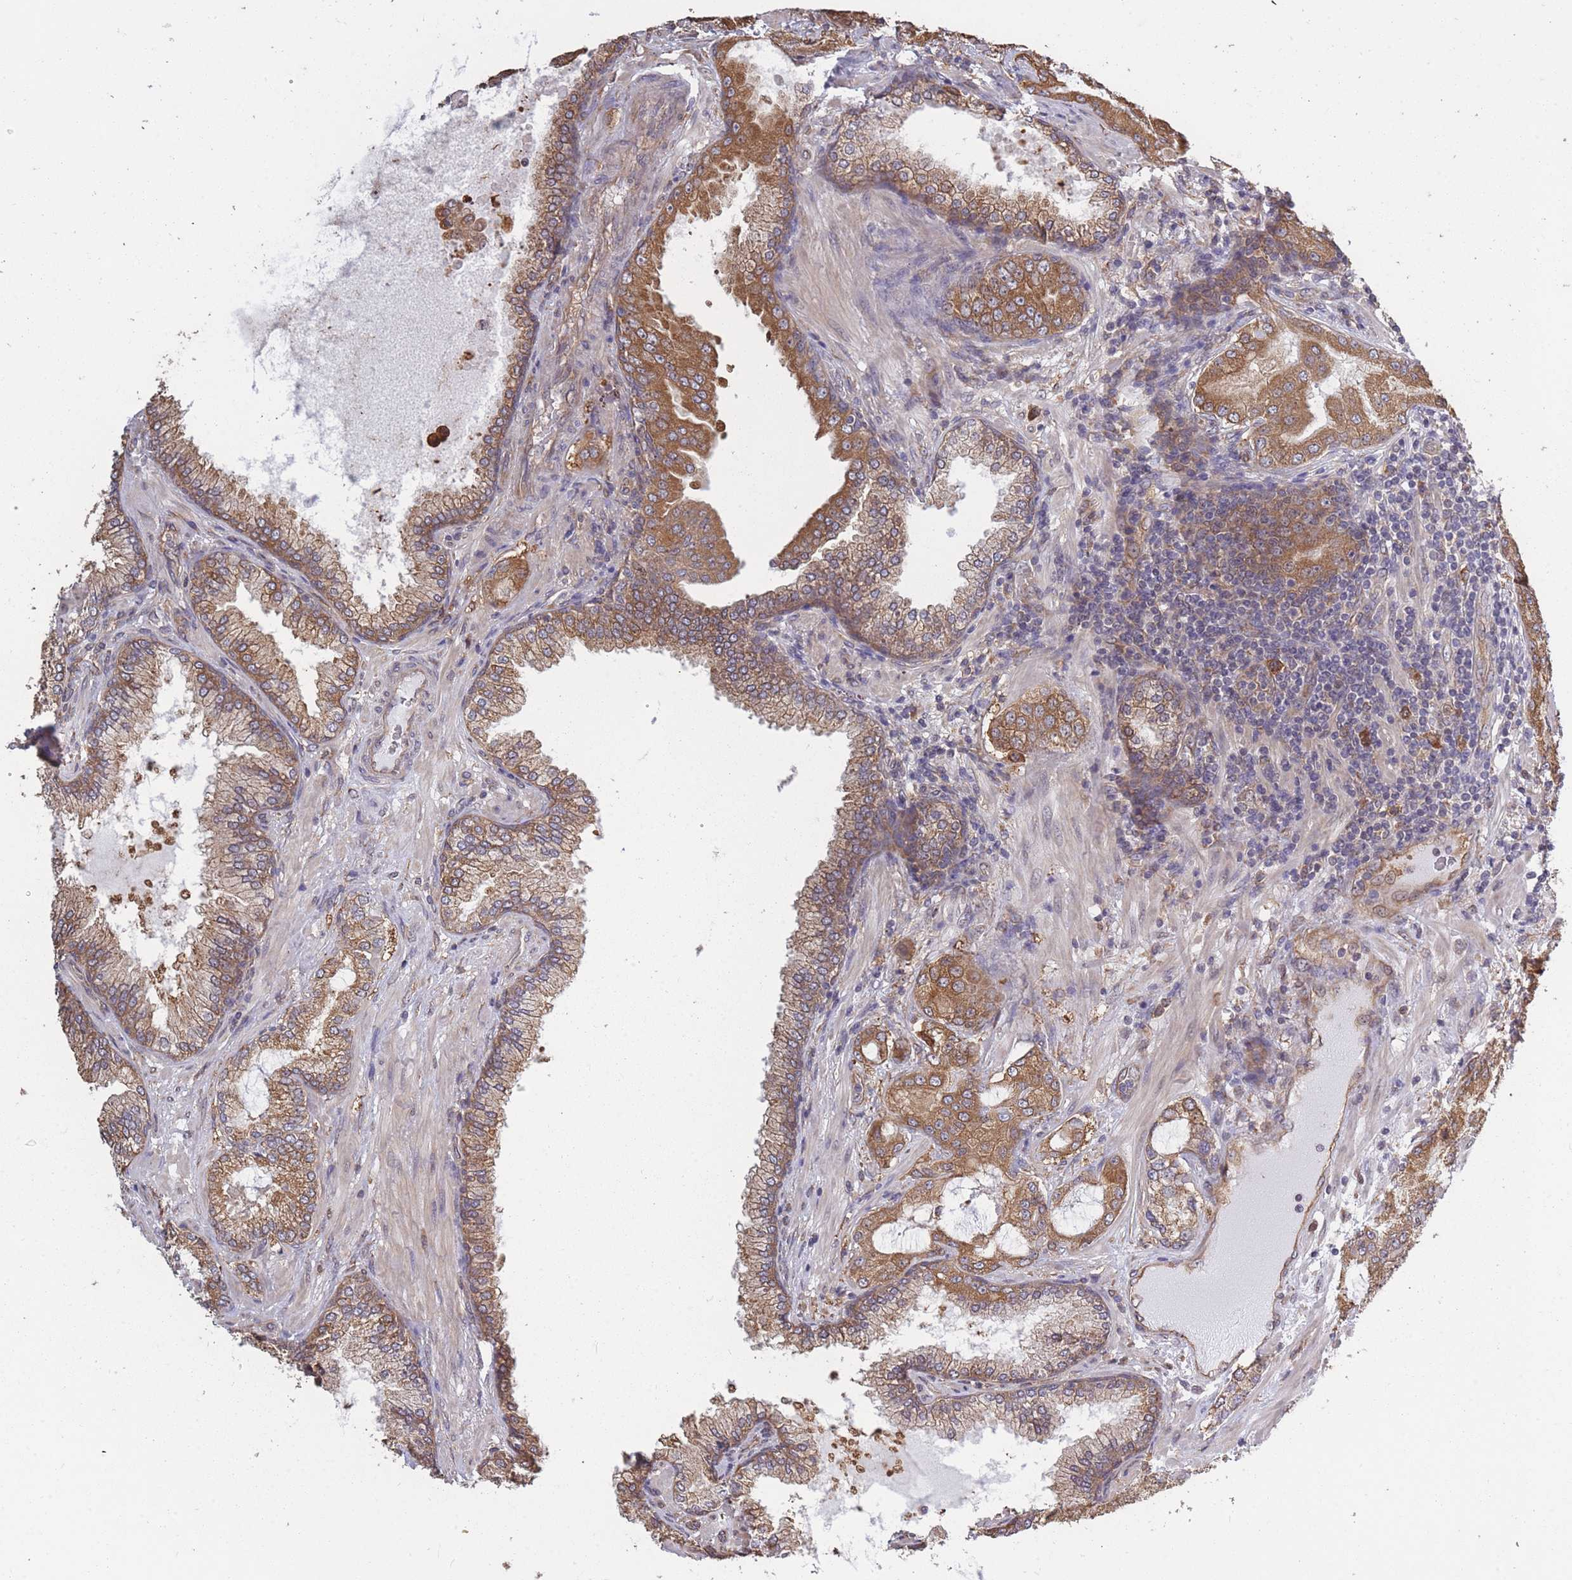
{"staining": {"intensity": "moderate", "quantity": ">75%", "location": "cytoplasmic/membranous"}, "tissue": "prostate cancer", "cell_type": "Tumor cells", "image_type": "cancer", "snomed": [{"axis": "morphology", "description": "Adenocarcinoma, High grade"}, {"axis": "topography", "description": "Prostate"}], "caption": "Tumor cells demonstrate medium levels of moderate cytoplasmic/membranous positivity in about >75% of cells in prostate cancer (high-grade adenocarcinoma). (Stains: DAB in brown, nuclei in blue, Microscopy: brightfield microscopy at high magnification).", "gene": "ARL13B", "patient": {"sex": "male", "age": 68}}